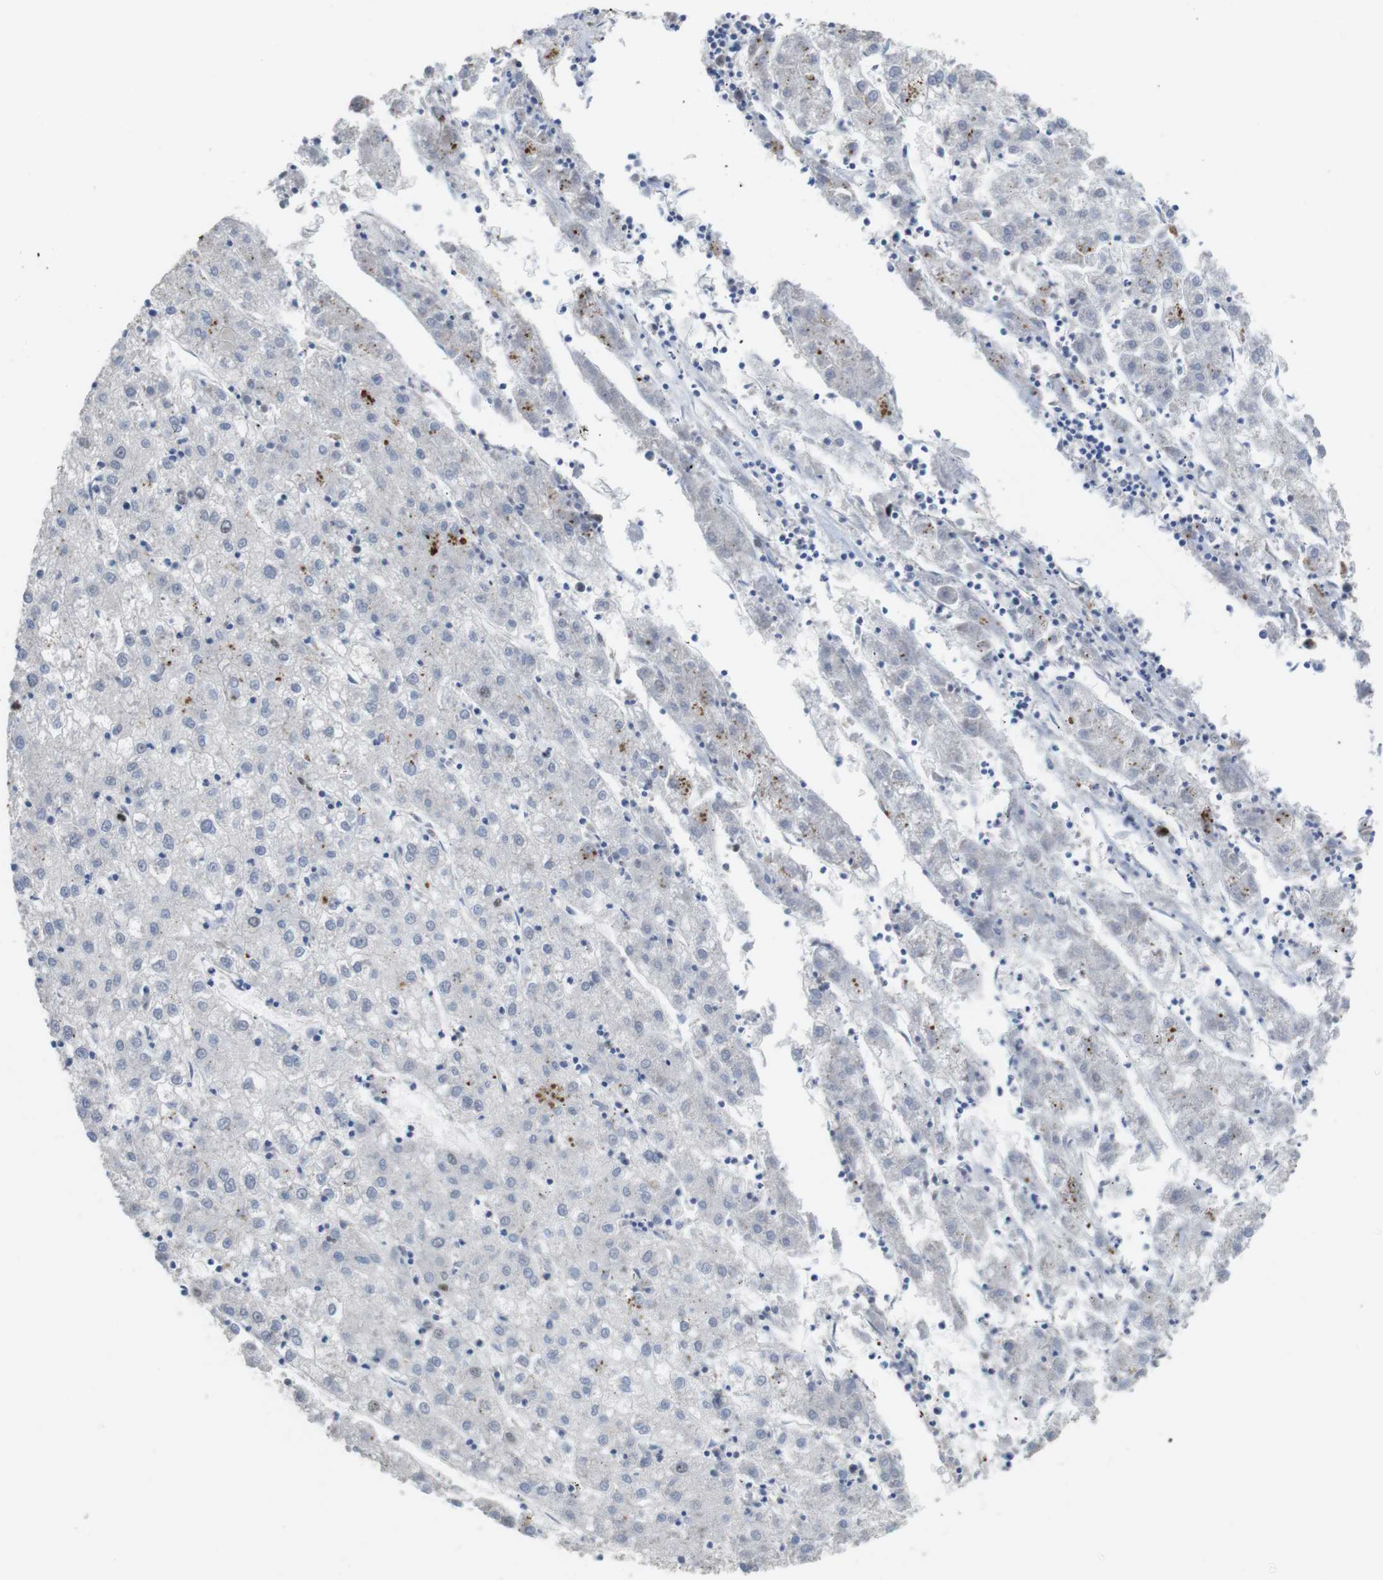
{"staining": {"intensity": "negative", "quantity": "none", "location": "none"}, "tissue": "liver cancer", "cell_type": "Tumor cells", "image_type": "cancer", "snomed": [{"axis": "morphology", "description": "Carcinoma, Hepatocellular, NOS"}, {"axis": "topography", "description": "Liver"}], "caption": "High magnification brightfield microscopy of liver hepatocellular carcinoma stained with DAB (brown) and counterstained with hematoxylin (blue): tumor cells show no significant positivity. (Brightfield microscopy of DAB immunohistochemistry at high magnification).", "gene": "KPNA2", "patient": {"sex": "male", "age": 72}}